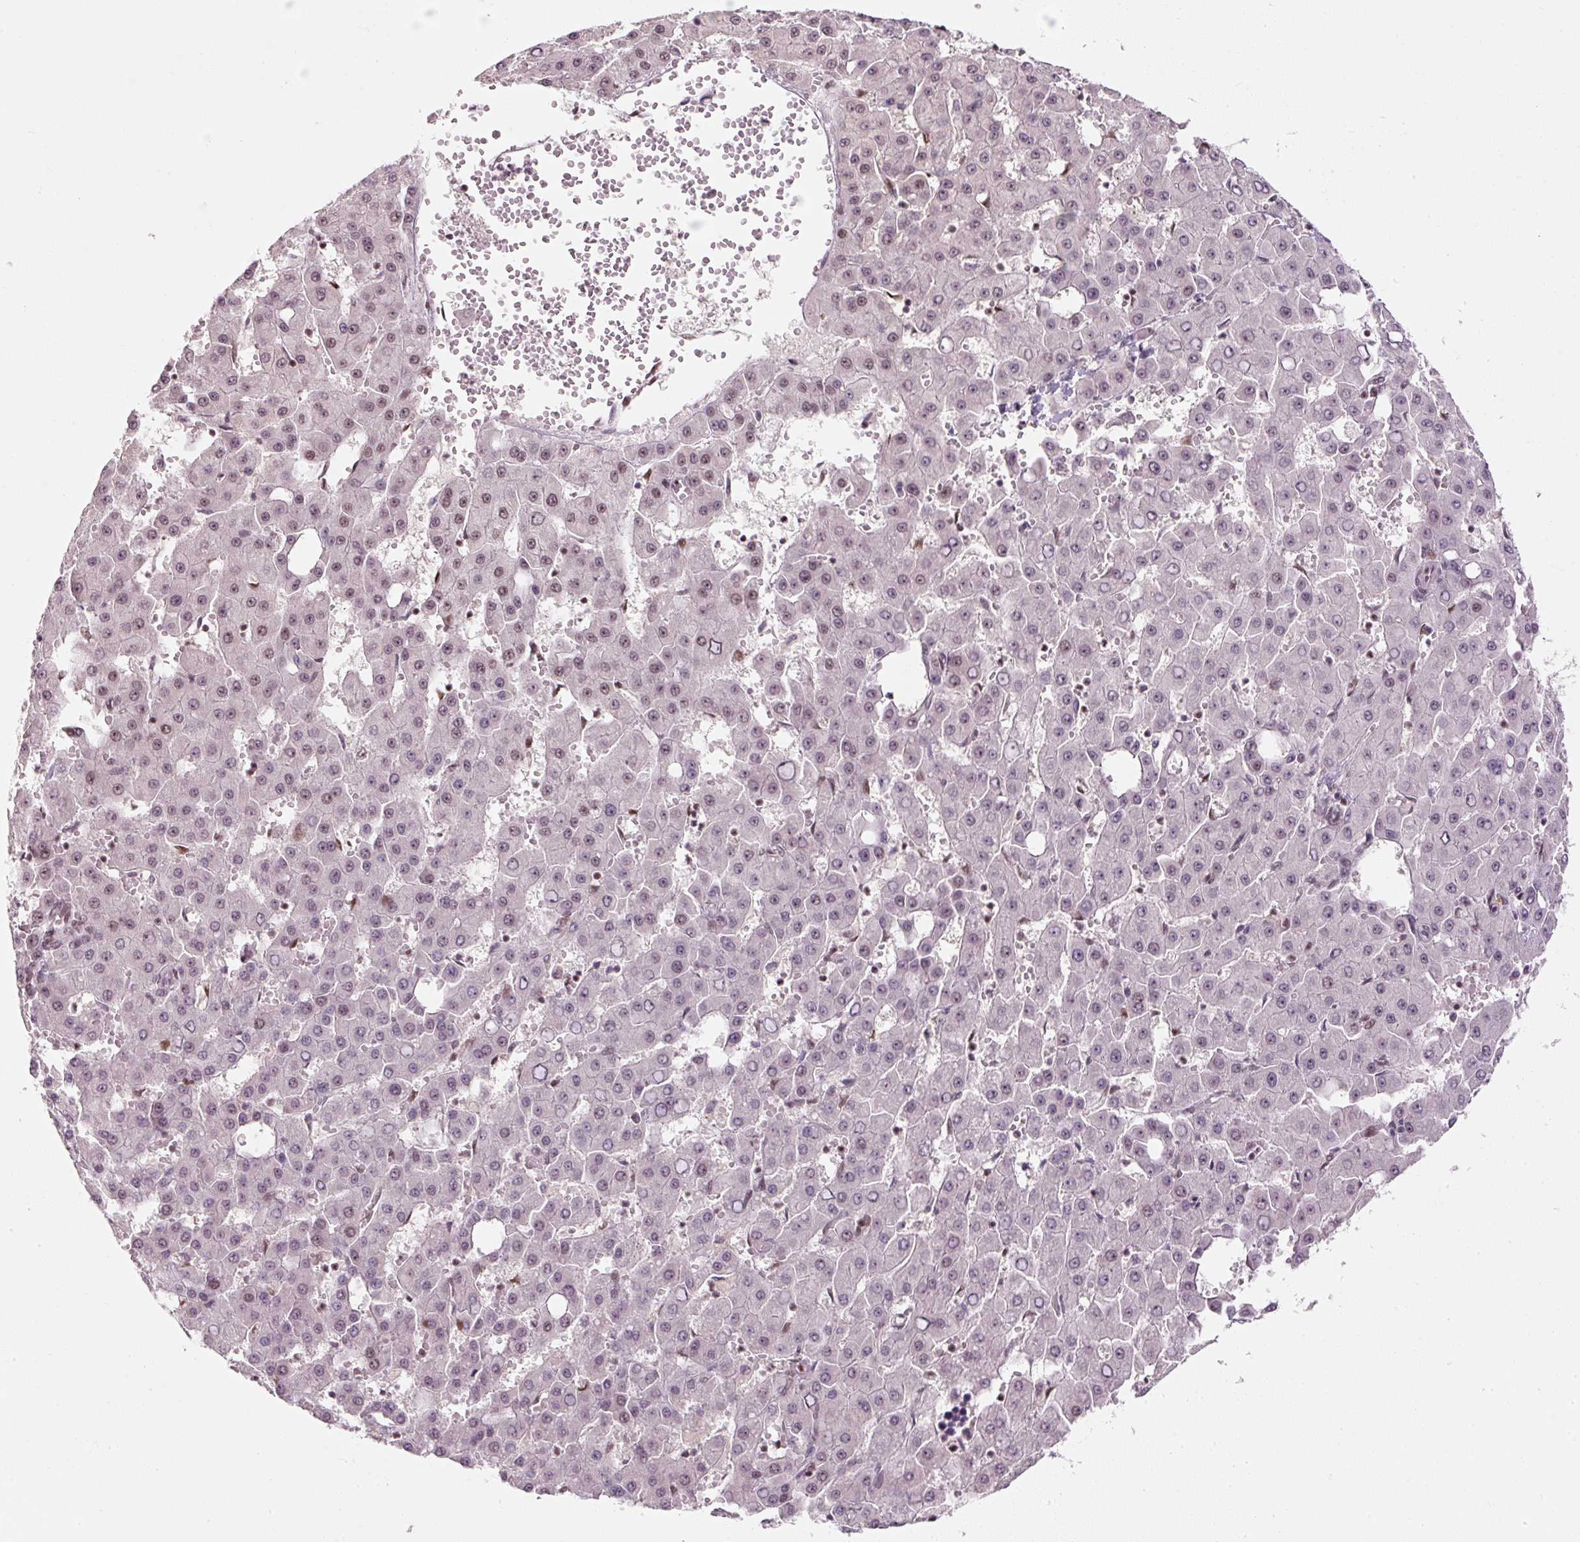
{"staining": {"intensity": "weak", "quantity": "25%-75%", "location": "nuclear"}, "tissue": "liver cancer", "cell_type": "Tumor cells", "image_type": "cancer", "snomed": [{"axis": "morphology", "description": "Carcinoma, Hepatocellular, NOS"}, {"axis": "topography", "description": "Liver"}], "caption": "Immunohistochemical staining of human liver cancer (hepatocellular carcinoma) reveals weak nuclear protein positivity in about 25%-75% of tumor cells. (Brightfield microscopy of DAB IHC at high magnification).", "gene": "U2AF2", "patient": {"sex": "male", "age": 47}}